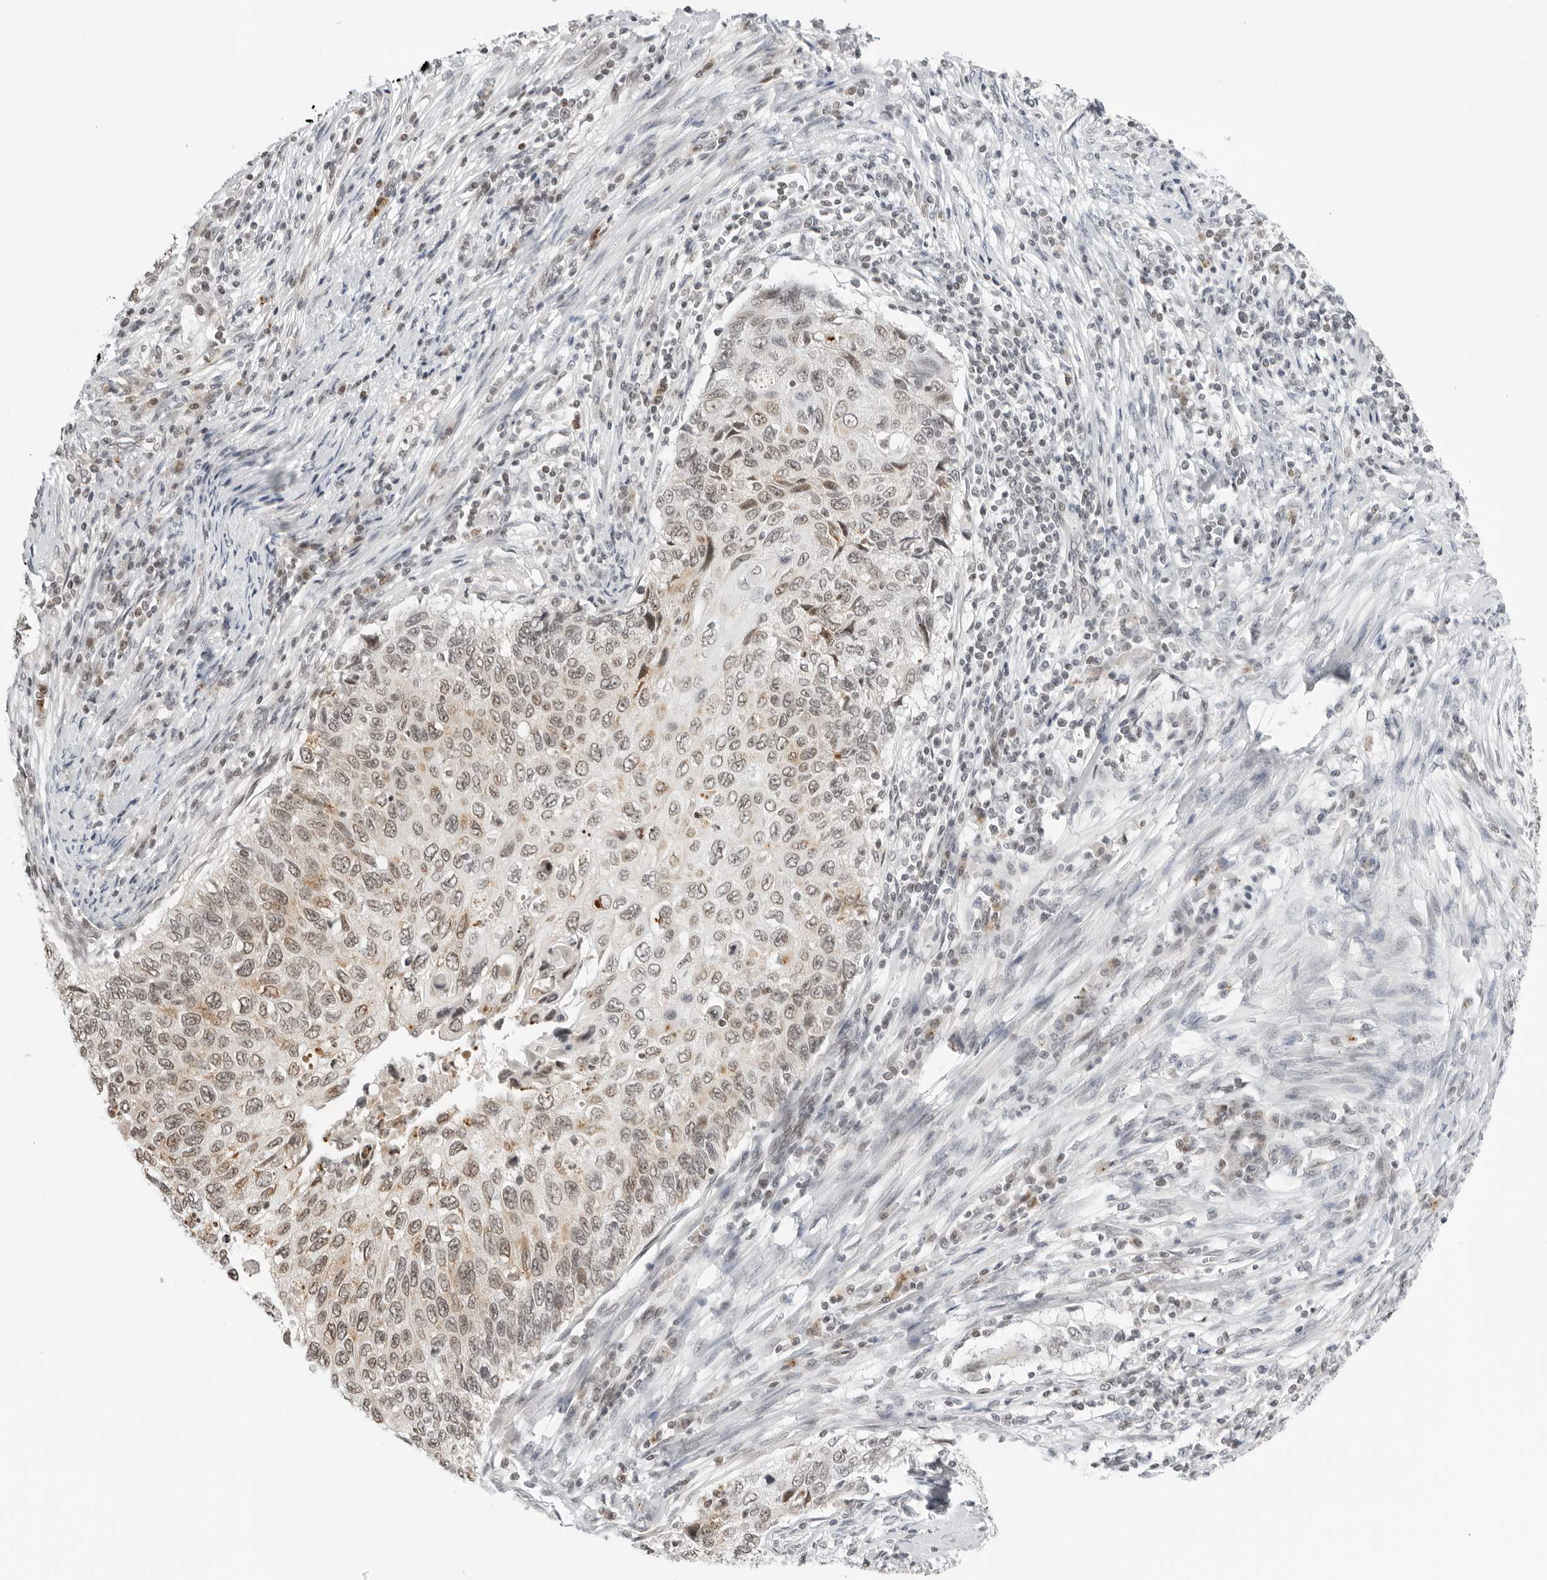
{"staining": {"intensity": "moderate", "quantity": "25%-75%", "location": "nuclear"}, "tissue": "cervical cancer", "cell_type": "Tumor cells", "image_type": "cancer", "snomed": [{"axis": "morphology", "description": "Squamous cell carcinoma, NOS"}, {"axis": "topography", "description": "Cervix"}], "caption": "Immunohistochemistry (IHC) (DAB (3,3'-diaminobenzidine)) staining of cervical cancer displays moderate nuclear protein expression in about 25%-75% of tumor cells. (DAB (3,3'-diaminobenzidine) IHC, brown staining for protein, blue staining for nuclei).", "gene": "MSH6", "patient": {"sex": "female", "age": 70}}